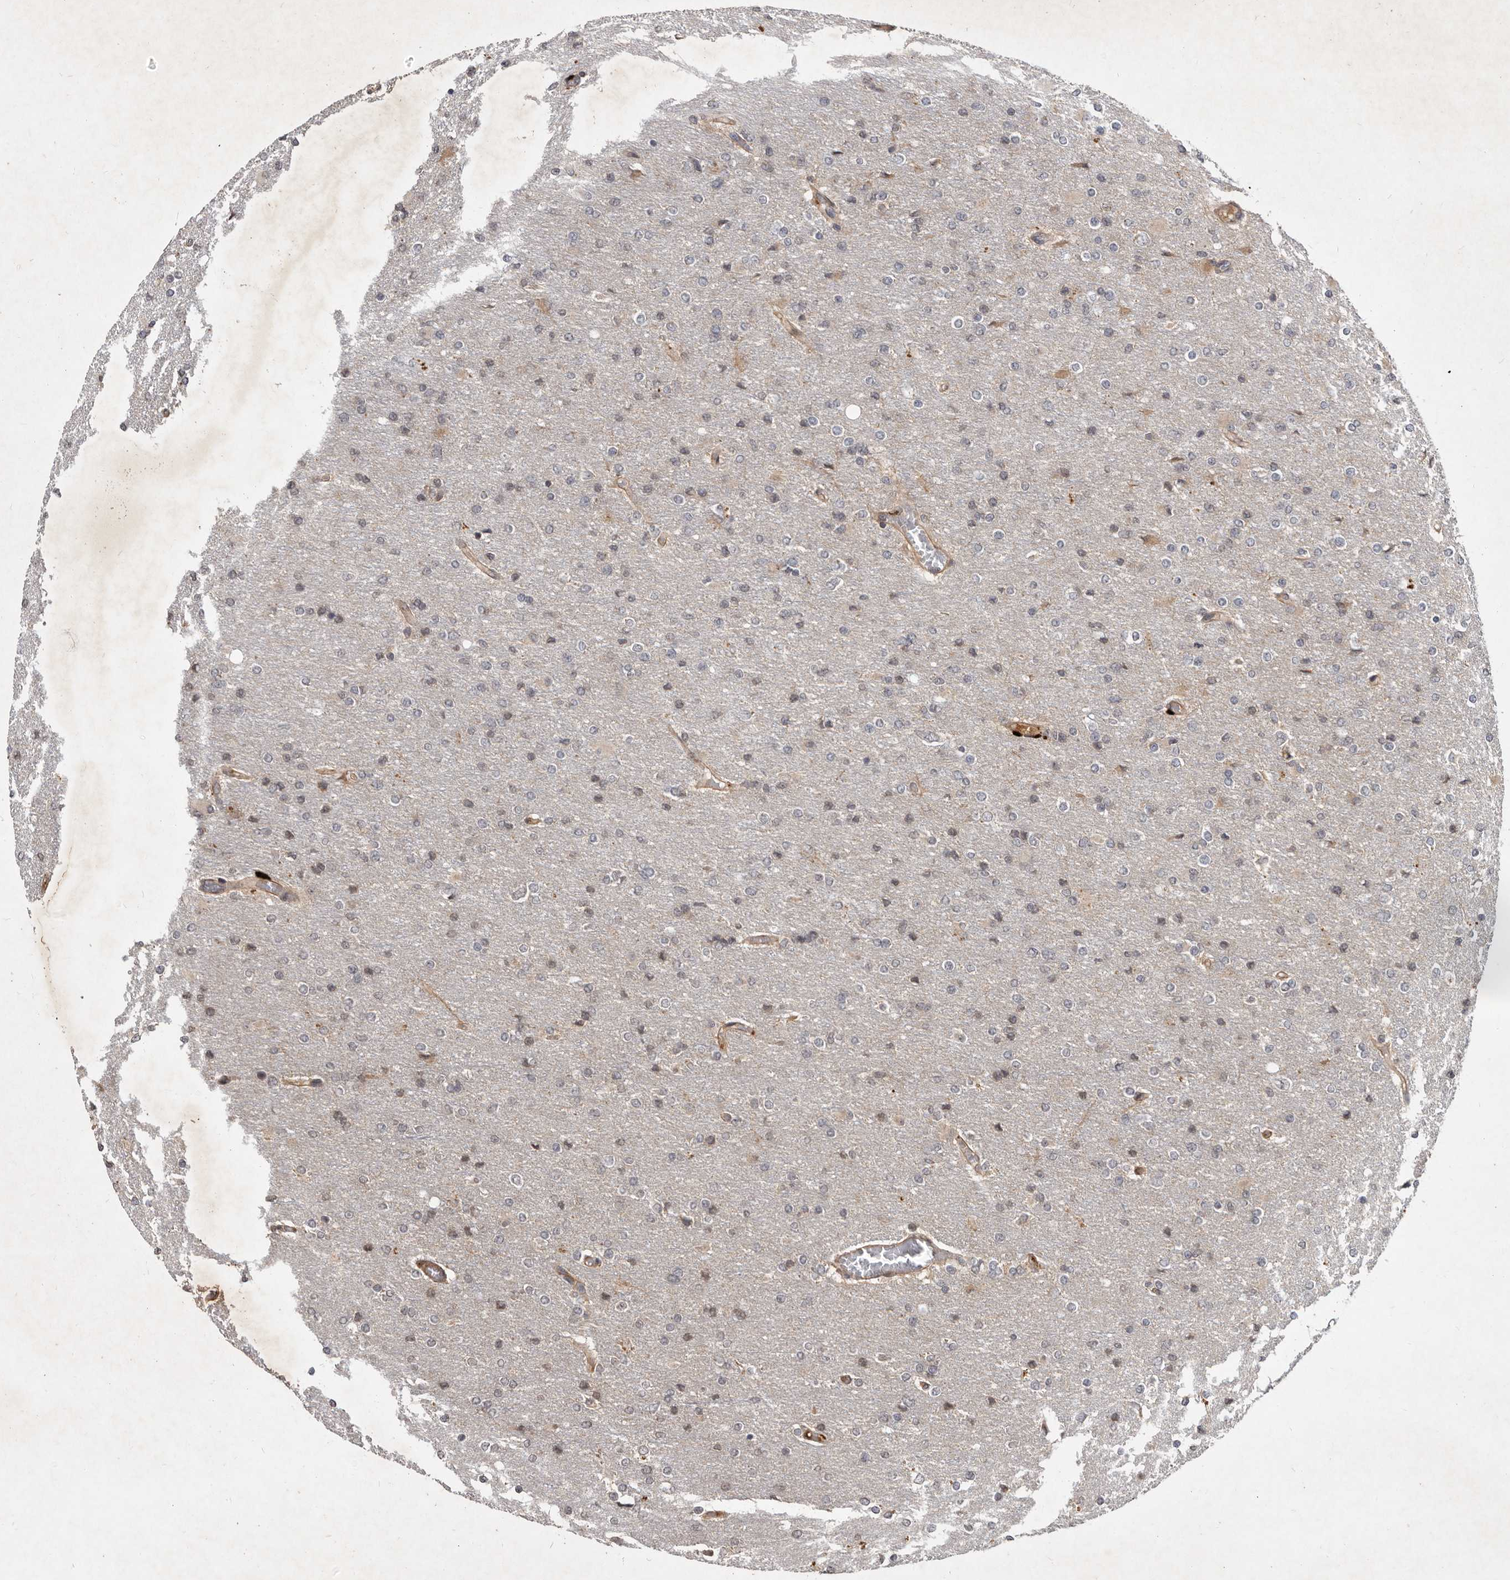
{"staining": {"intensity": "negative", "quantity": "none", "location": "none"}, "tissue": "glioma", "cell_type": "Tumor cells", "image_type": "cancer", "snomed": [{"axis": "morphology", "description": "Glioma, malignant, High grade"}, {"axis": "topography", "description": "Cerebral cortex"}], "caption": "Human glioma stained for a protein using immunohistochemistry (IHC) demonstrates no staining in tumor cells.", "gene": "DNAJC28", "patient": {"sex": "female", "age": 36}}